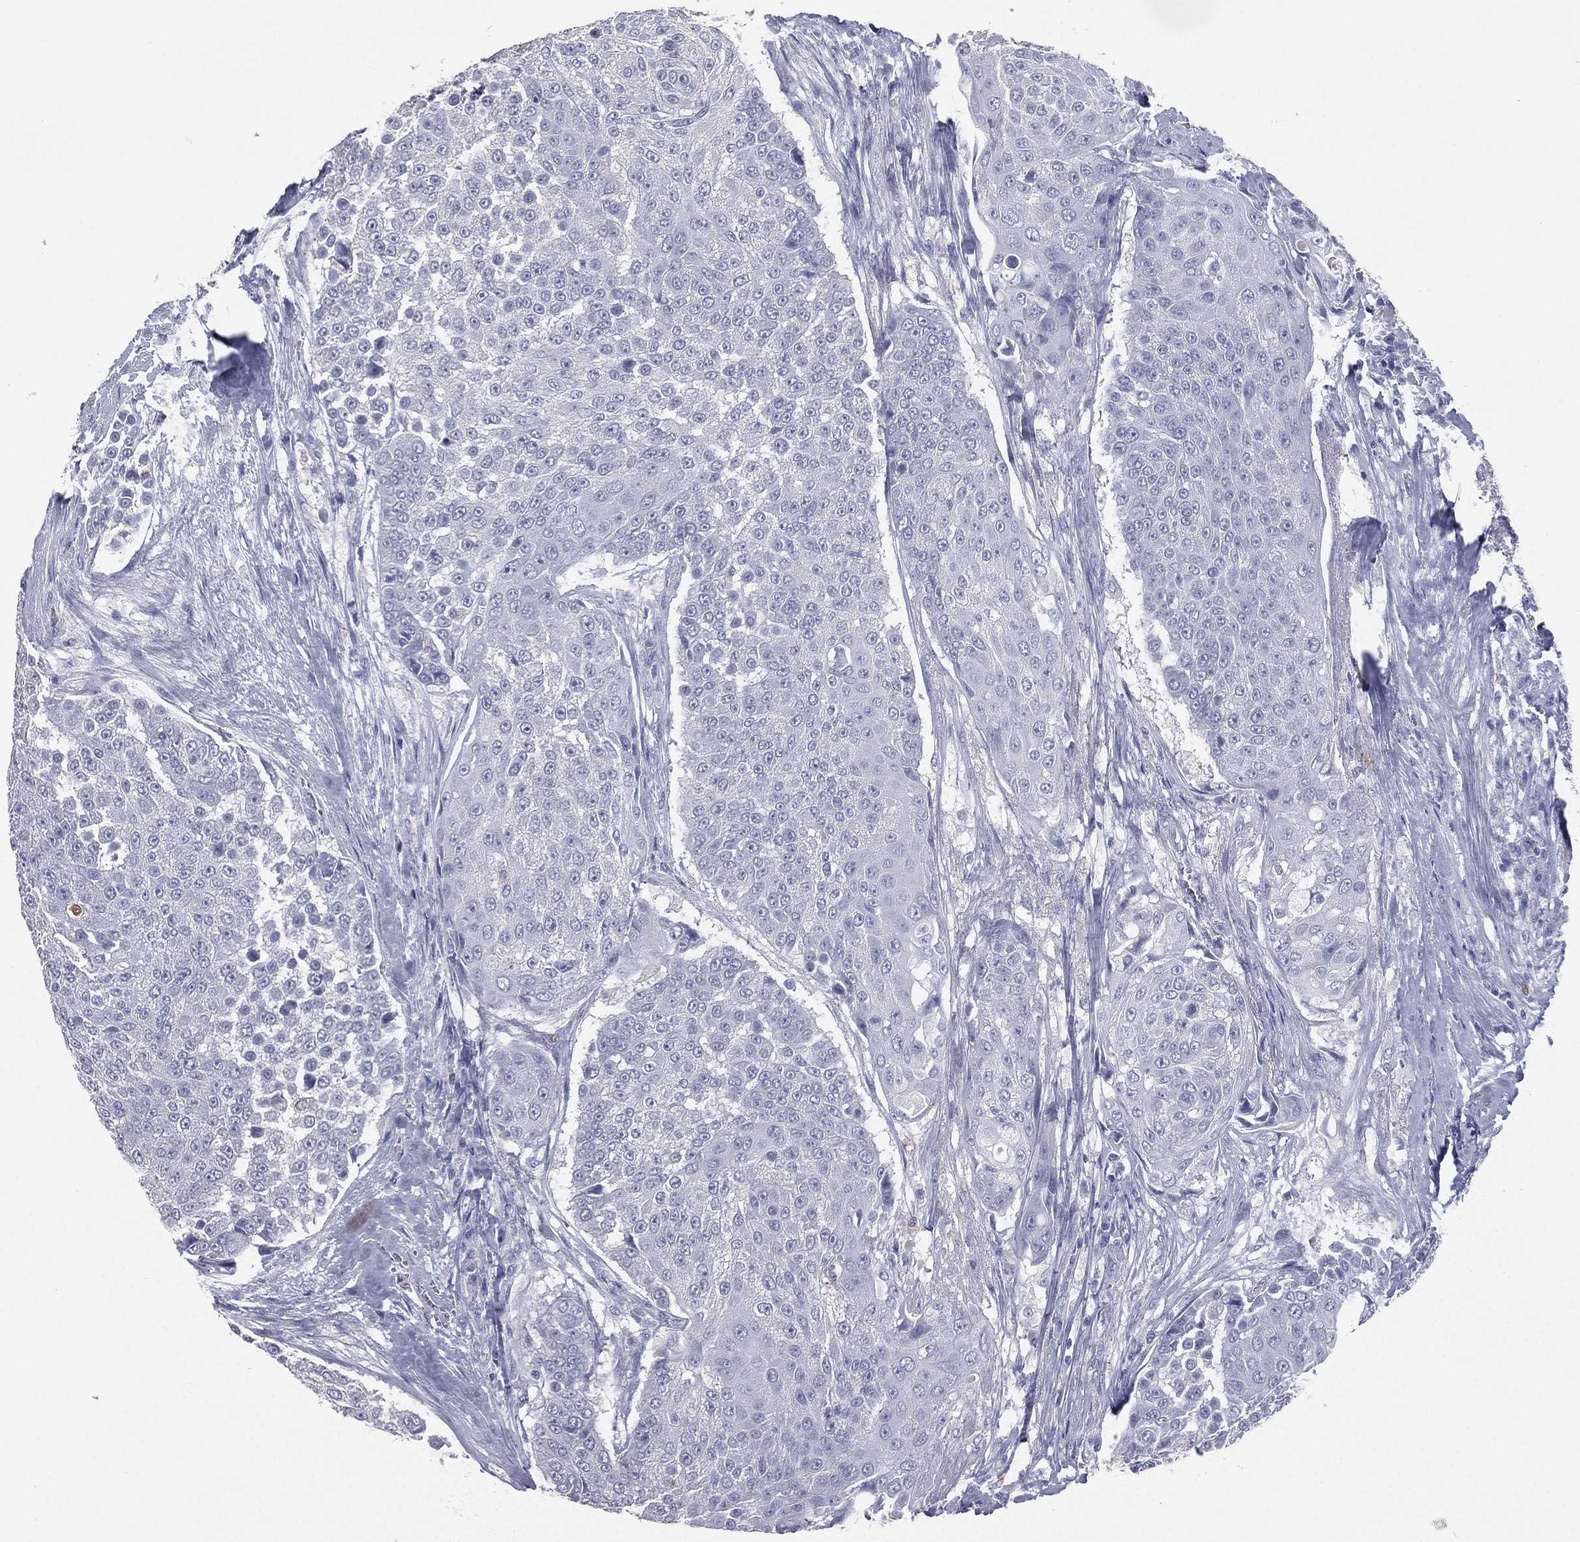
{"staining": {"intensity": "negative", "quantity": "none", "location": "none"}, "tissue": "urothelial cancer", "cell_type": "Tumor cells", "image_type": "cancer", "snomed": [{"axis": "morphology", "description": "Urothelial carcinoma, High grade"}, {"axis": "topography", "description": "Urinary bladder"}], "caption": "Tumor cells are negative for protein expression in human high-grade urothelial carcinoma.", "gene": "ESX1", "patient": {"sex": "female", "age": 63}}